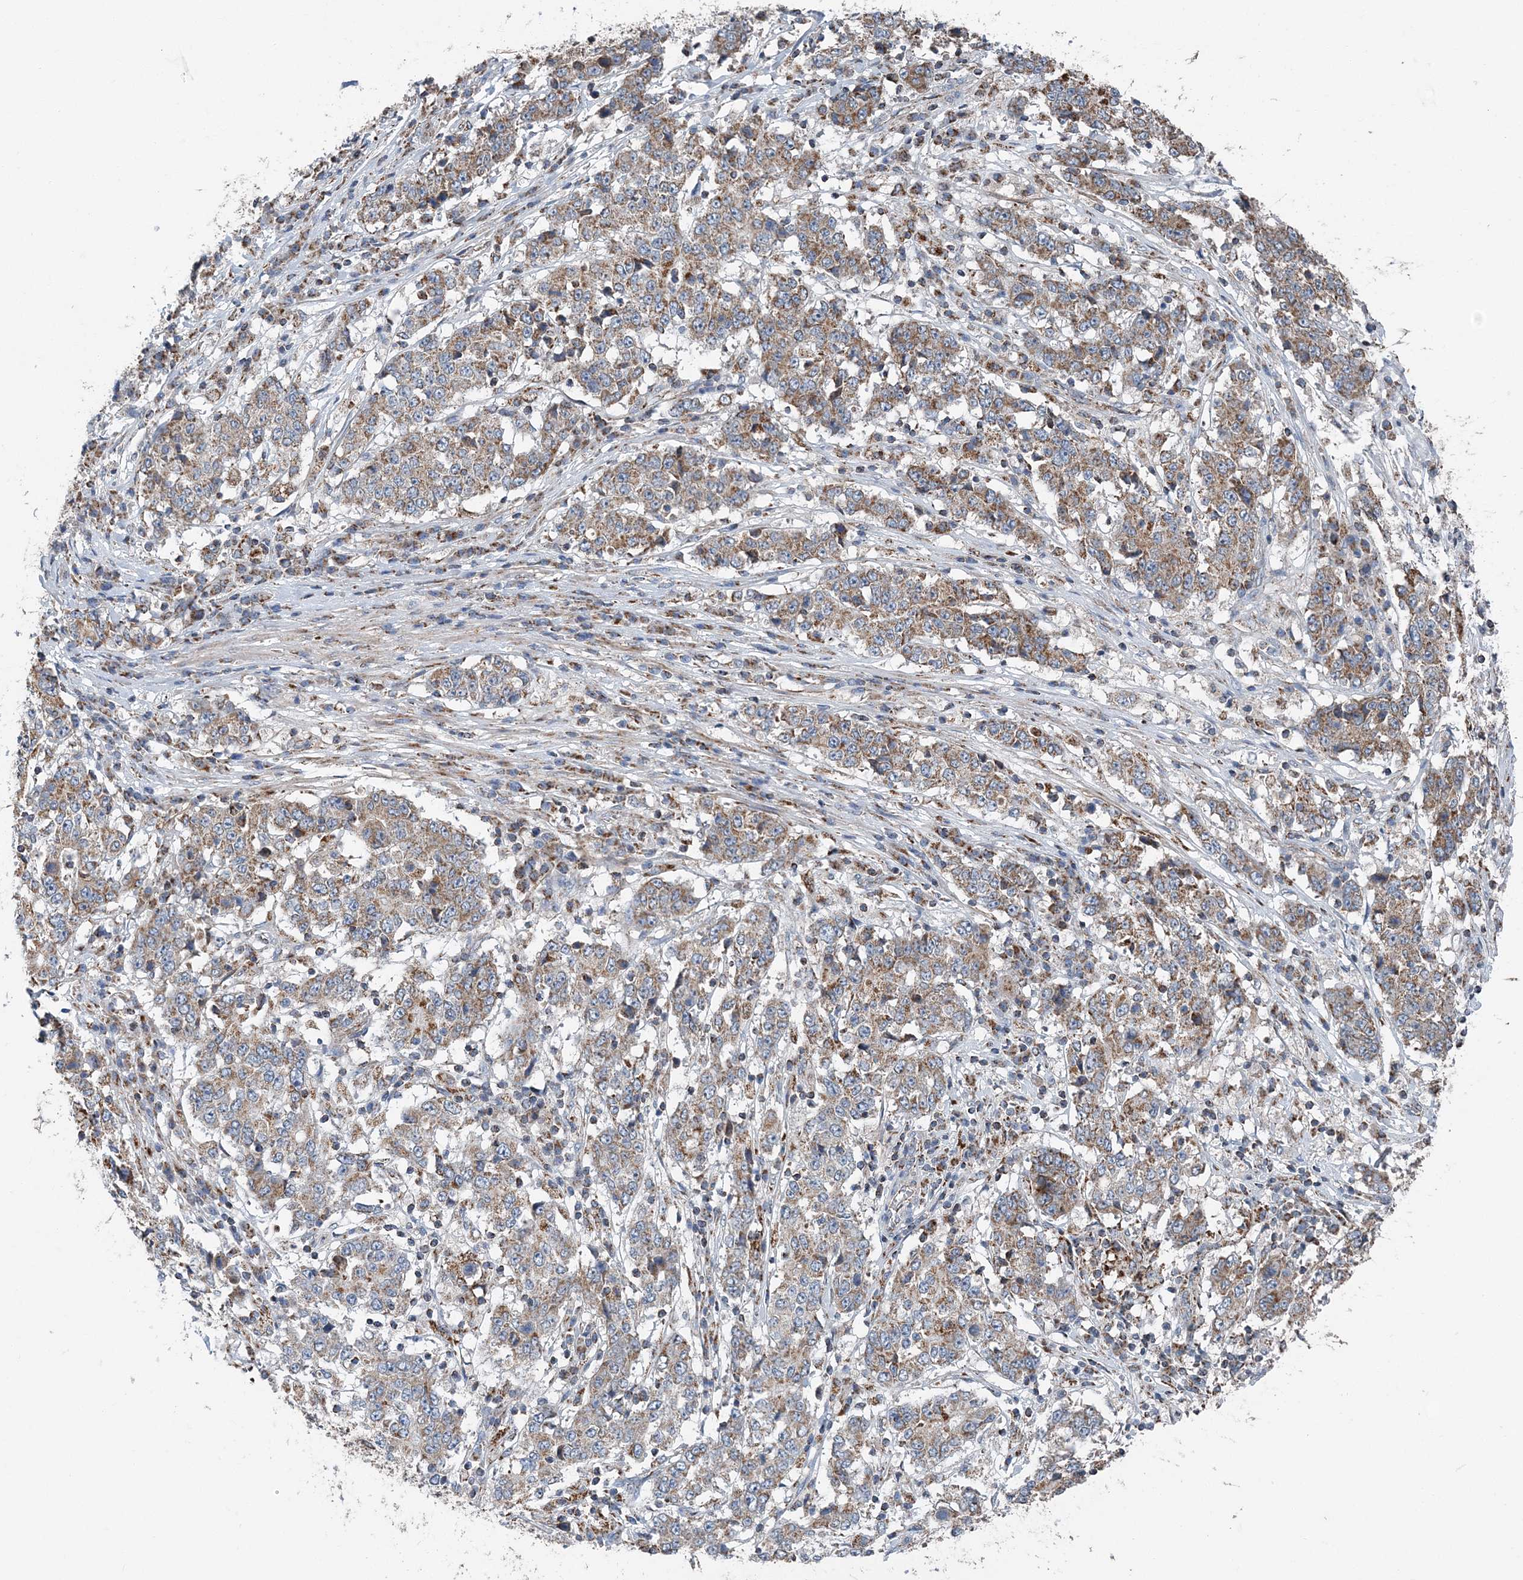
{"staining": {"intensity": "weak", "quantity": ">75%", "location": "cytoplasmic/membranous"}, "tissue": "stomach cancer", "cell_type": "Tumor cells", "image_type": "cancer", "snomed": [{"axis": "morphology", "description": "Adenocarcinoma, NOS"}, {"axis": "topography", "description": "Stomach"}], "caption": "High-magnification brightfield microscopy of stomach adenocarcinoma stained with DAB (brown) and counterstained with hematoxylin (blue). tumor cells exhibit weak cytoplasmic/membranous staining is appreciated in approximately>75% of cells.", "gene": "SPRY2", "patient": {"sex": "male", "age": 59}}